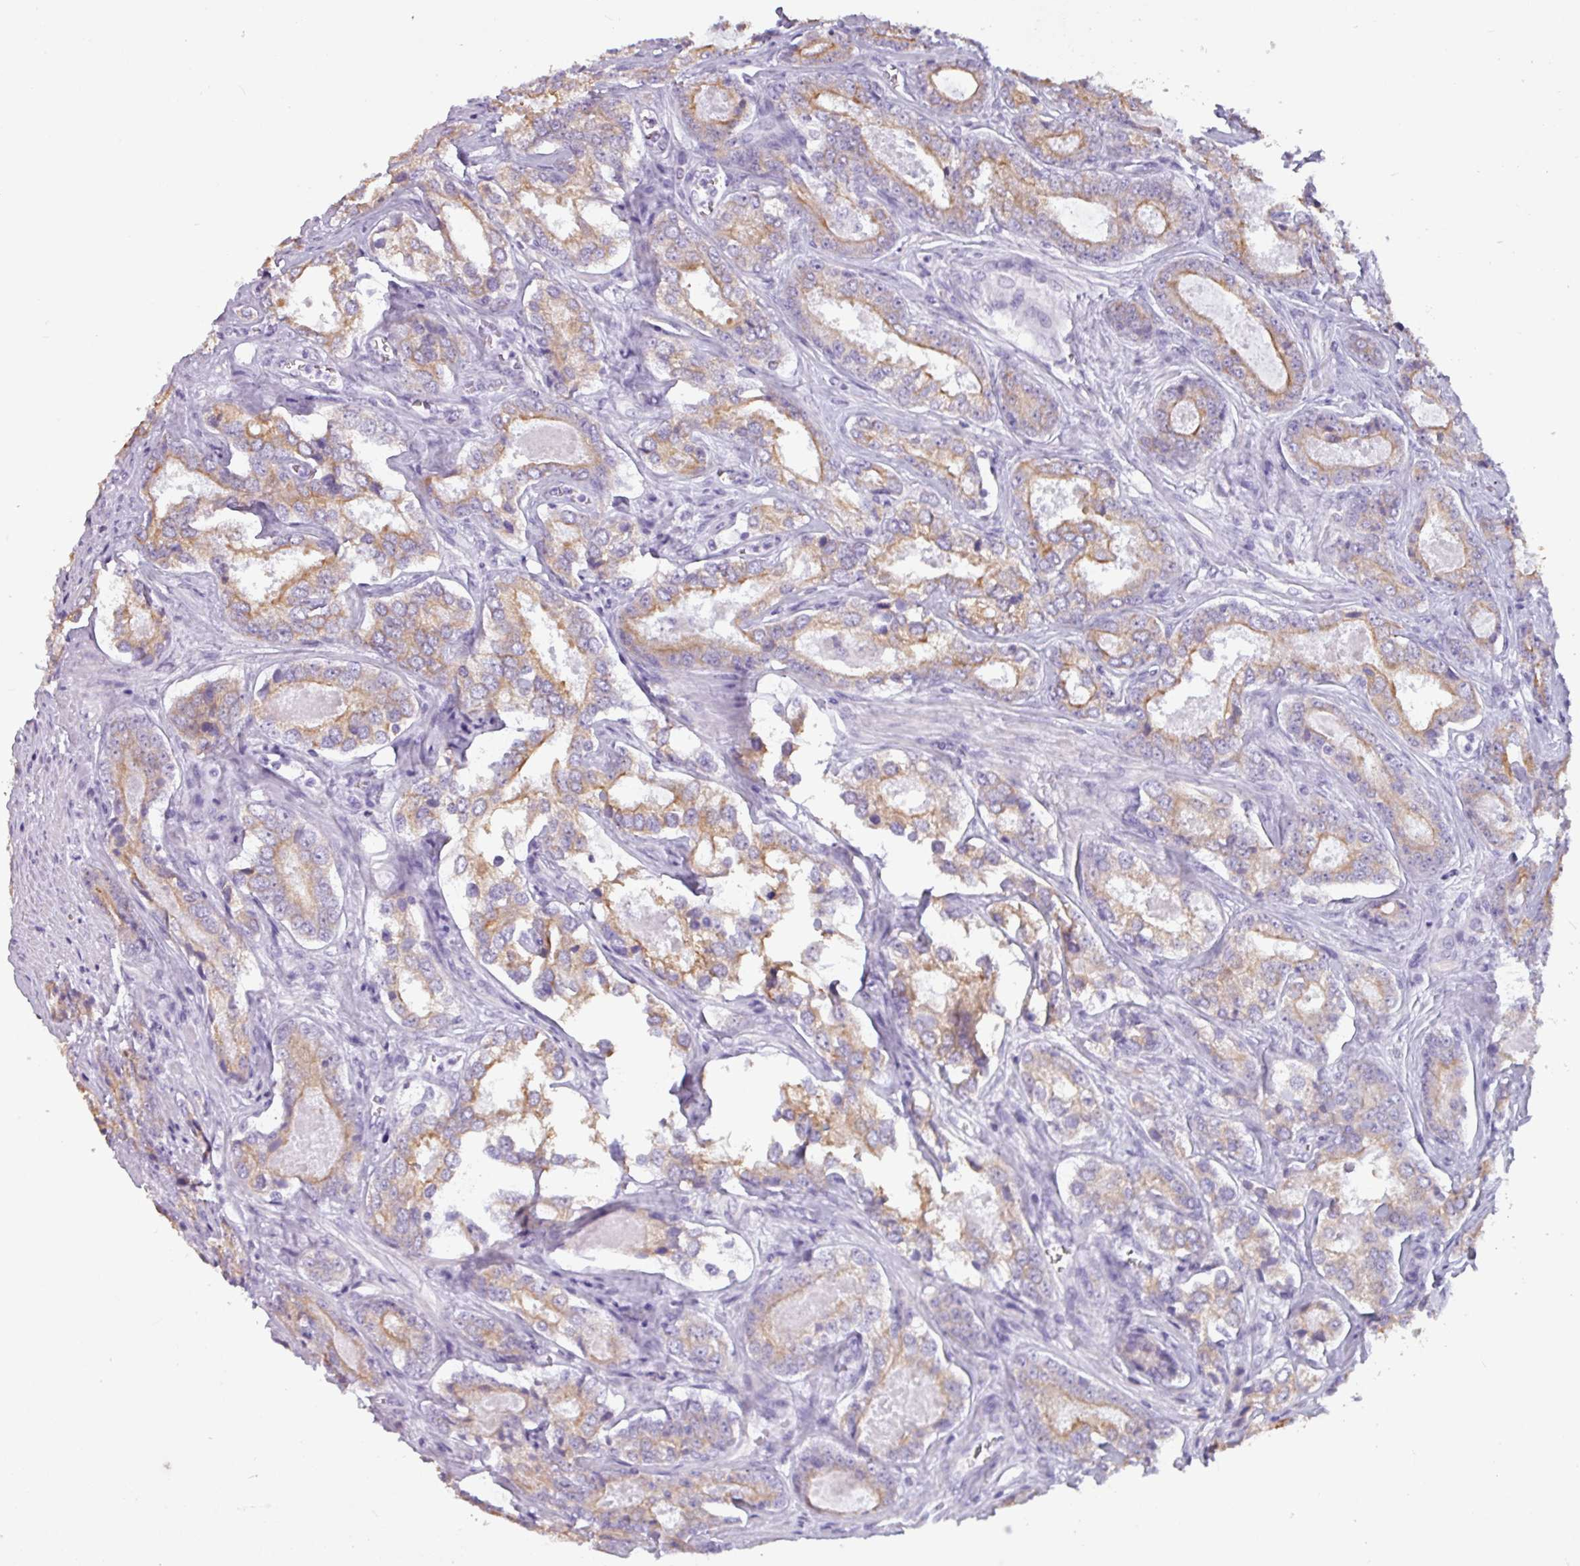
{"staining": {"intensity": "moderate", "quantity": ">75%", "location": "cytoplasmic/membranous"}, "tissue": "prostate cancer", "cell_type": "Tumor cells", "image_type": "cancer", "snomed": [{"axis": "morphology", "description": "Adenocarcinoma, Low grade"}, {"axis": "topography", "description": "Prostate"}], "caption": "Prostate cancer stained with DAB immunohistochemistry demonstrates medium levels of moderate cytoplasmic/membranous expression in about >75% of tumor cells.", "gene": "CAMK1", "patient": {"sex": "male", "age": 68}}